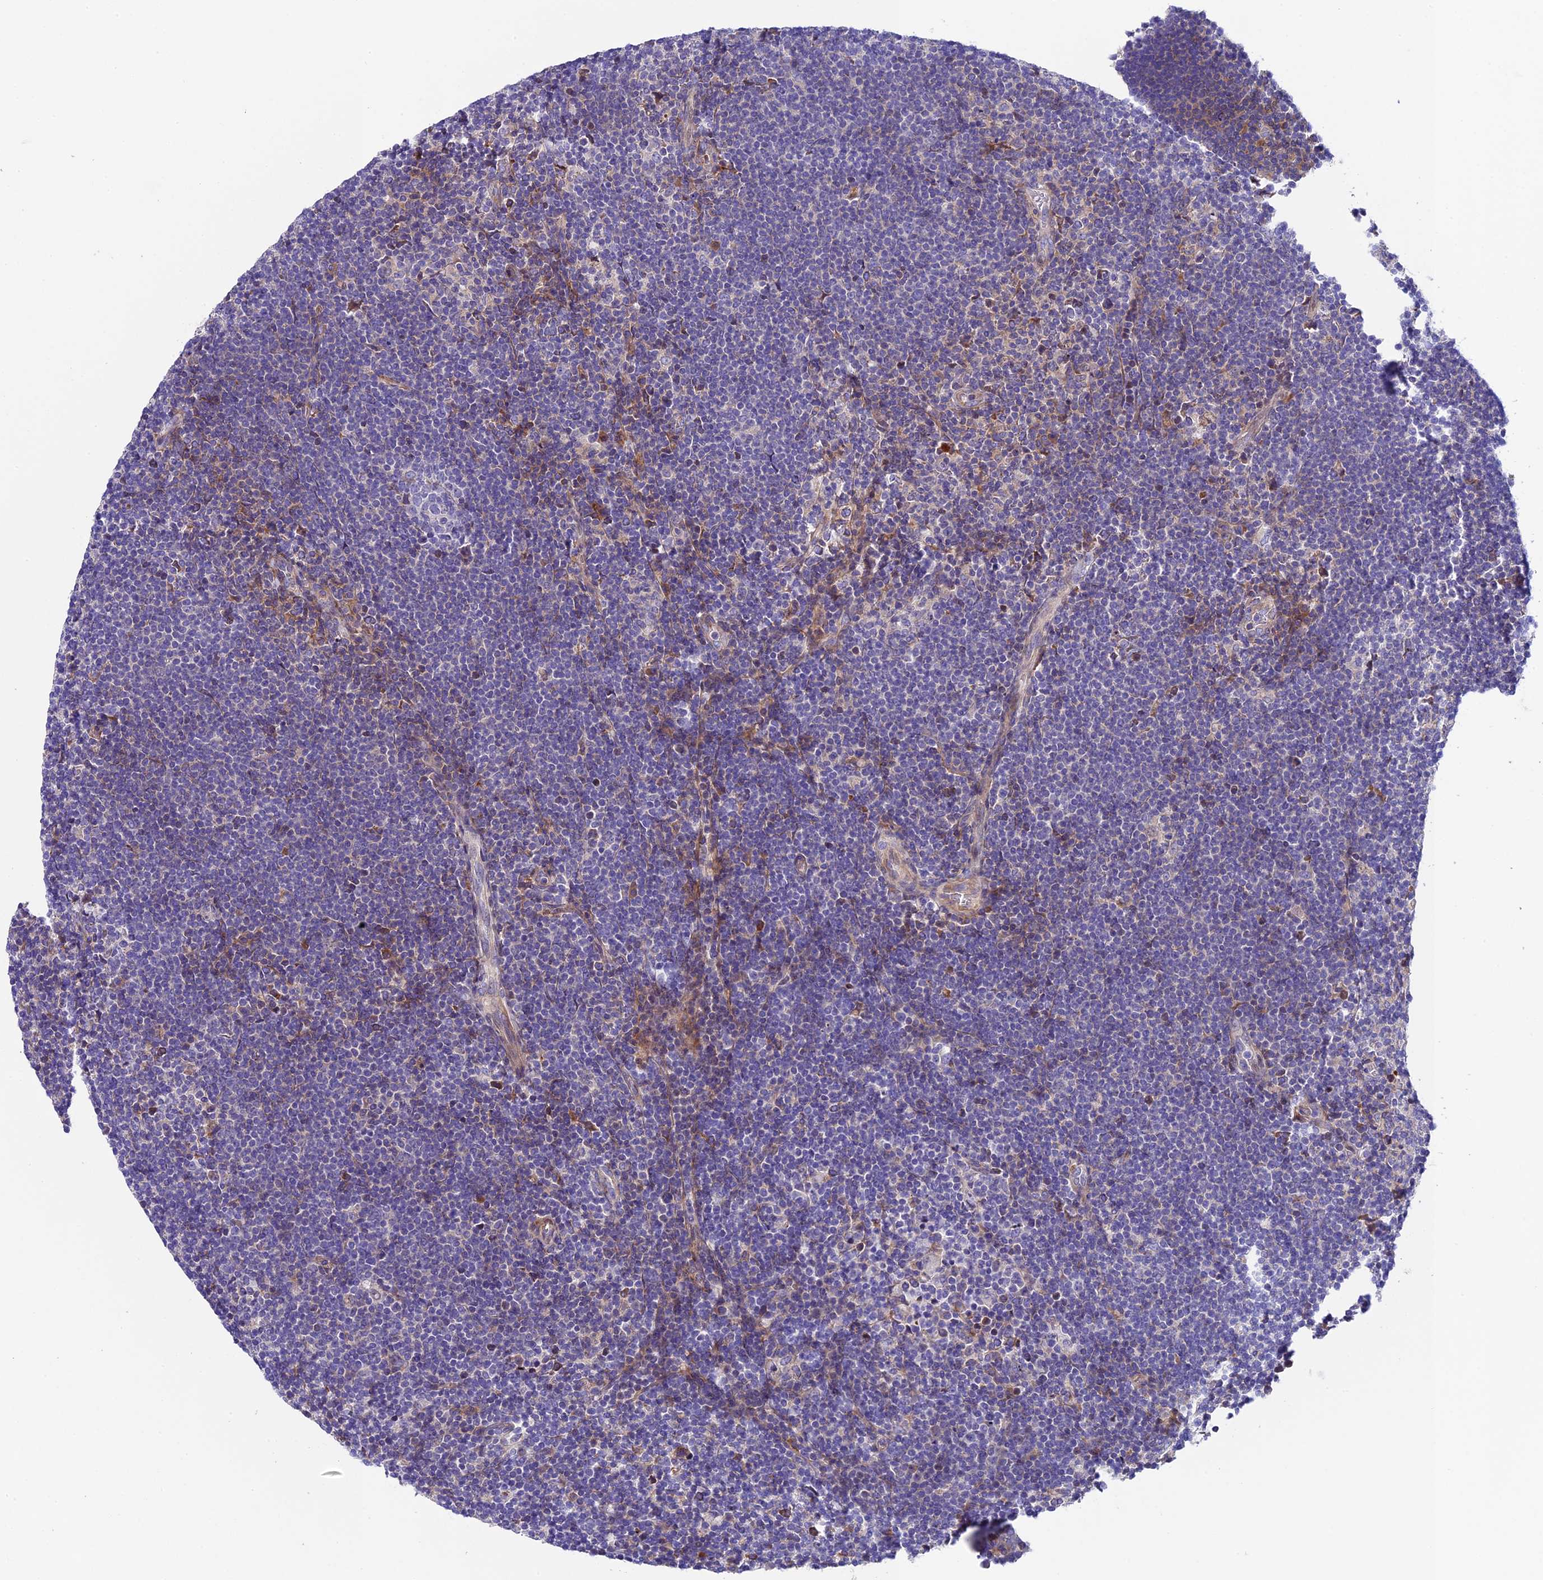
{"staining": {"intensity": "negative", "quantity": "none", "location": "none"}, "tissue": "lymphoma", "cell_type": "Tumor cells", "image_type": "cancer", "snomed": [{"axis": "morphology", "description": "Hodgkin's disease, NOS"}, {"axis": "topography", "description": "Lymph node"}], "caption": "Lymphoma was stained to show a protein in brown. There is no significant expression in tumor cells.", "gene": "PIGU", "patient": {"sex": "female", "age": 57}}